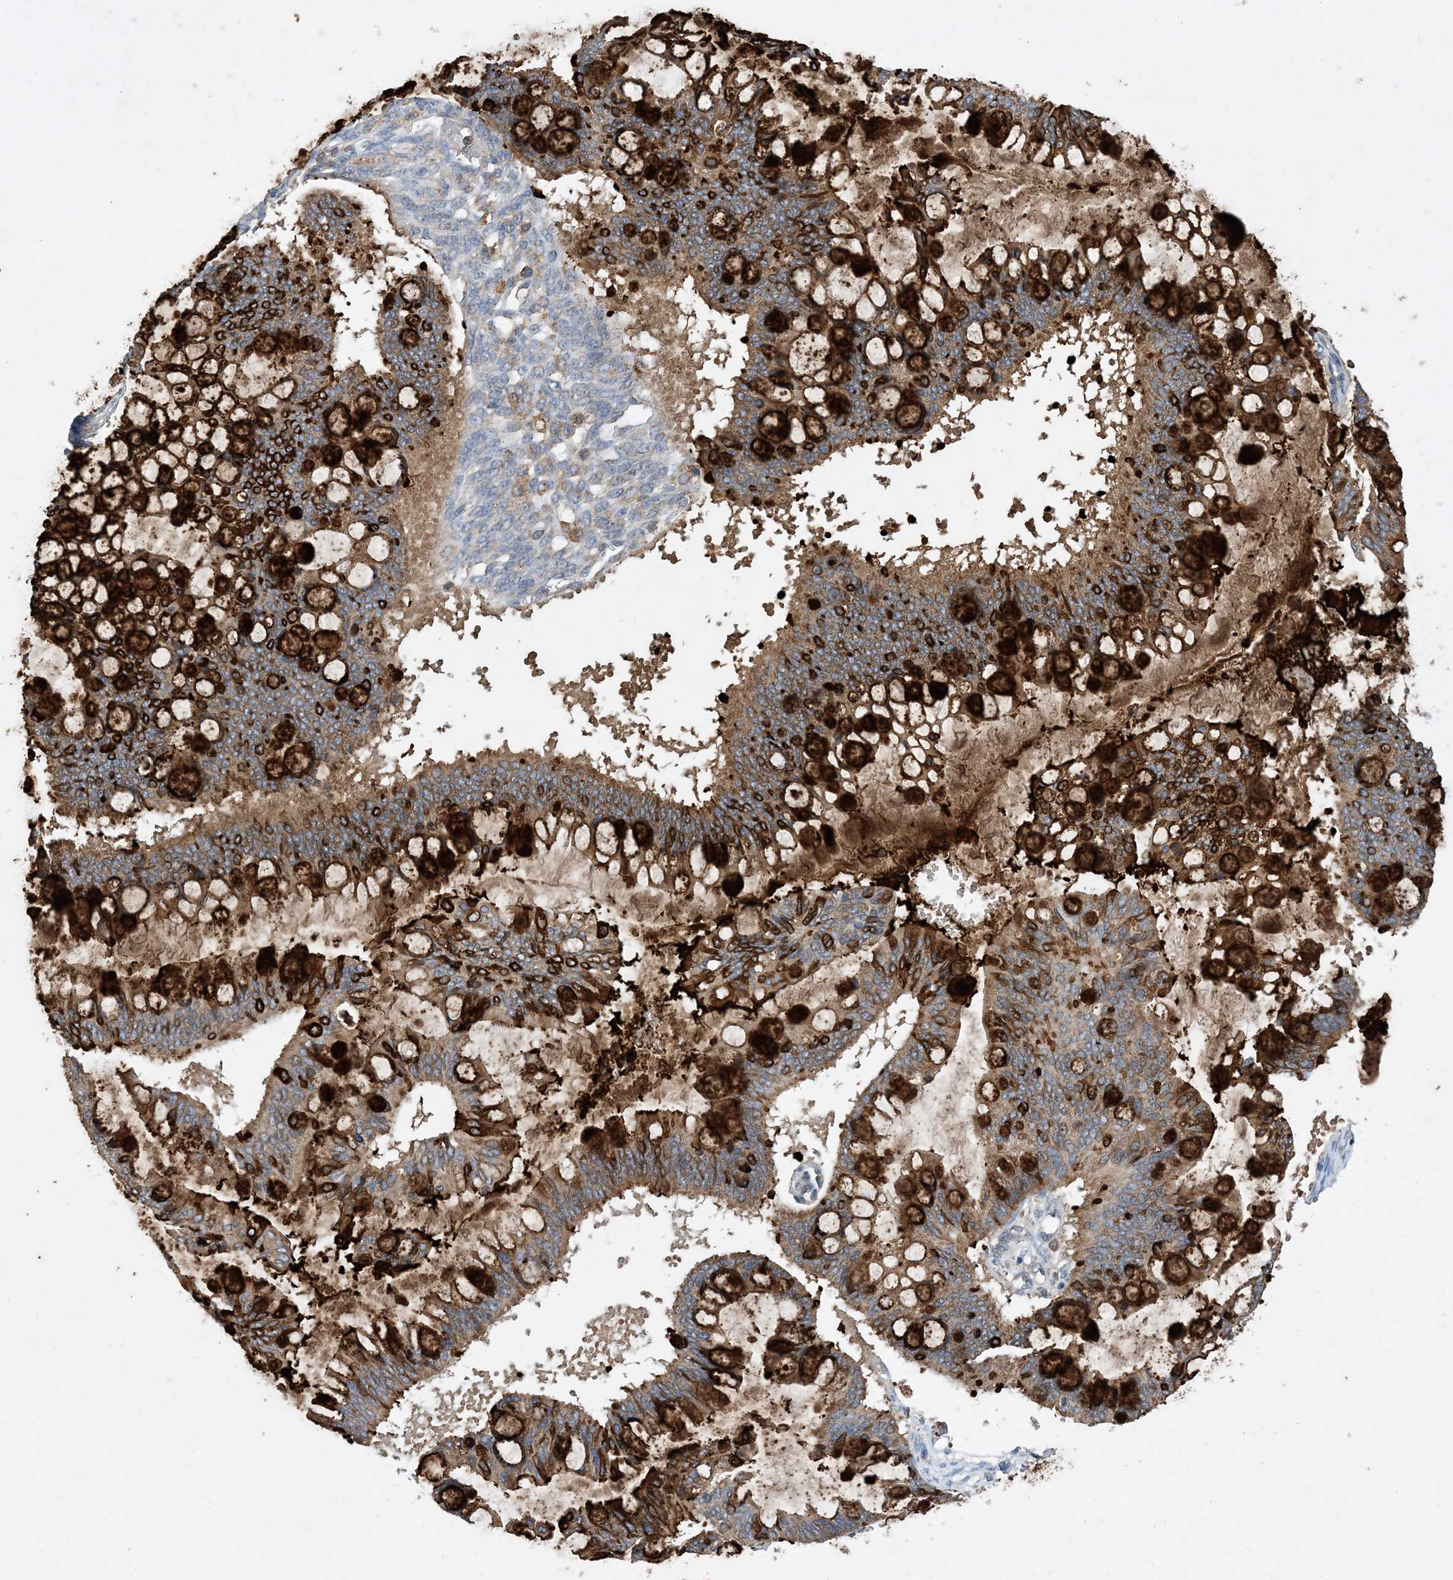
{"staining": {"intensity": "strong", "quantity": "25%-75%", "location": "cytoplasmic/membranous"}, "tissue": "ovarian cancer", "cell_type": "Tumor cells", "image_type": "cancer", "snomed": [{"axis": "morphology", "description": "Cystadenocarcinoma, mucinous, NOS"}, {"axis": "topography", "description": "Ovary"}], "caption": "Protein staining of ovarian cancer tissue shows strong cytoplasmic/membranous staining in about 25%-75% of tumor cells.", "gene": "STK19", "patient": {"sex": "female", "age": 73}}